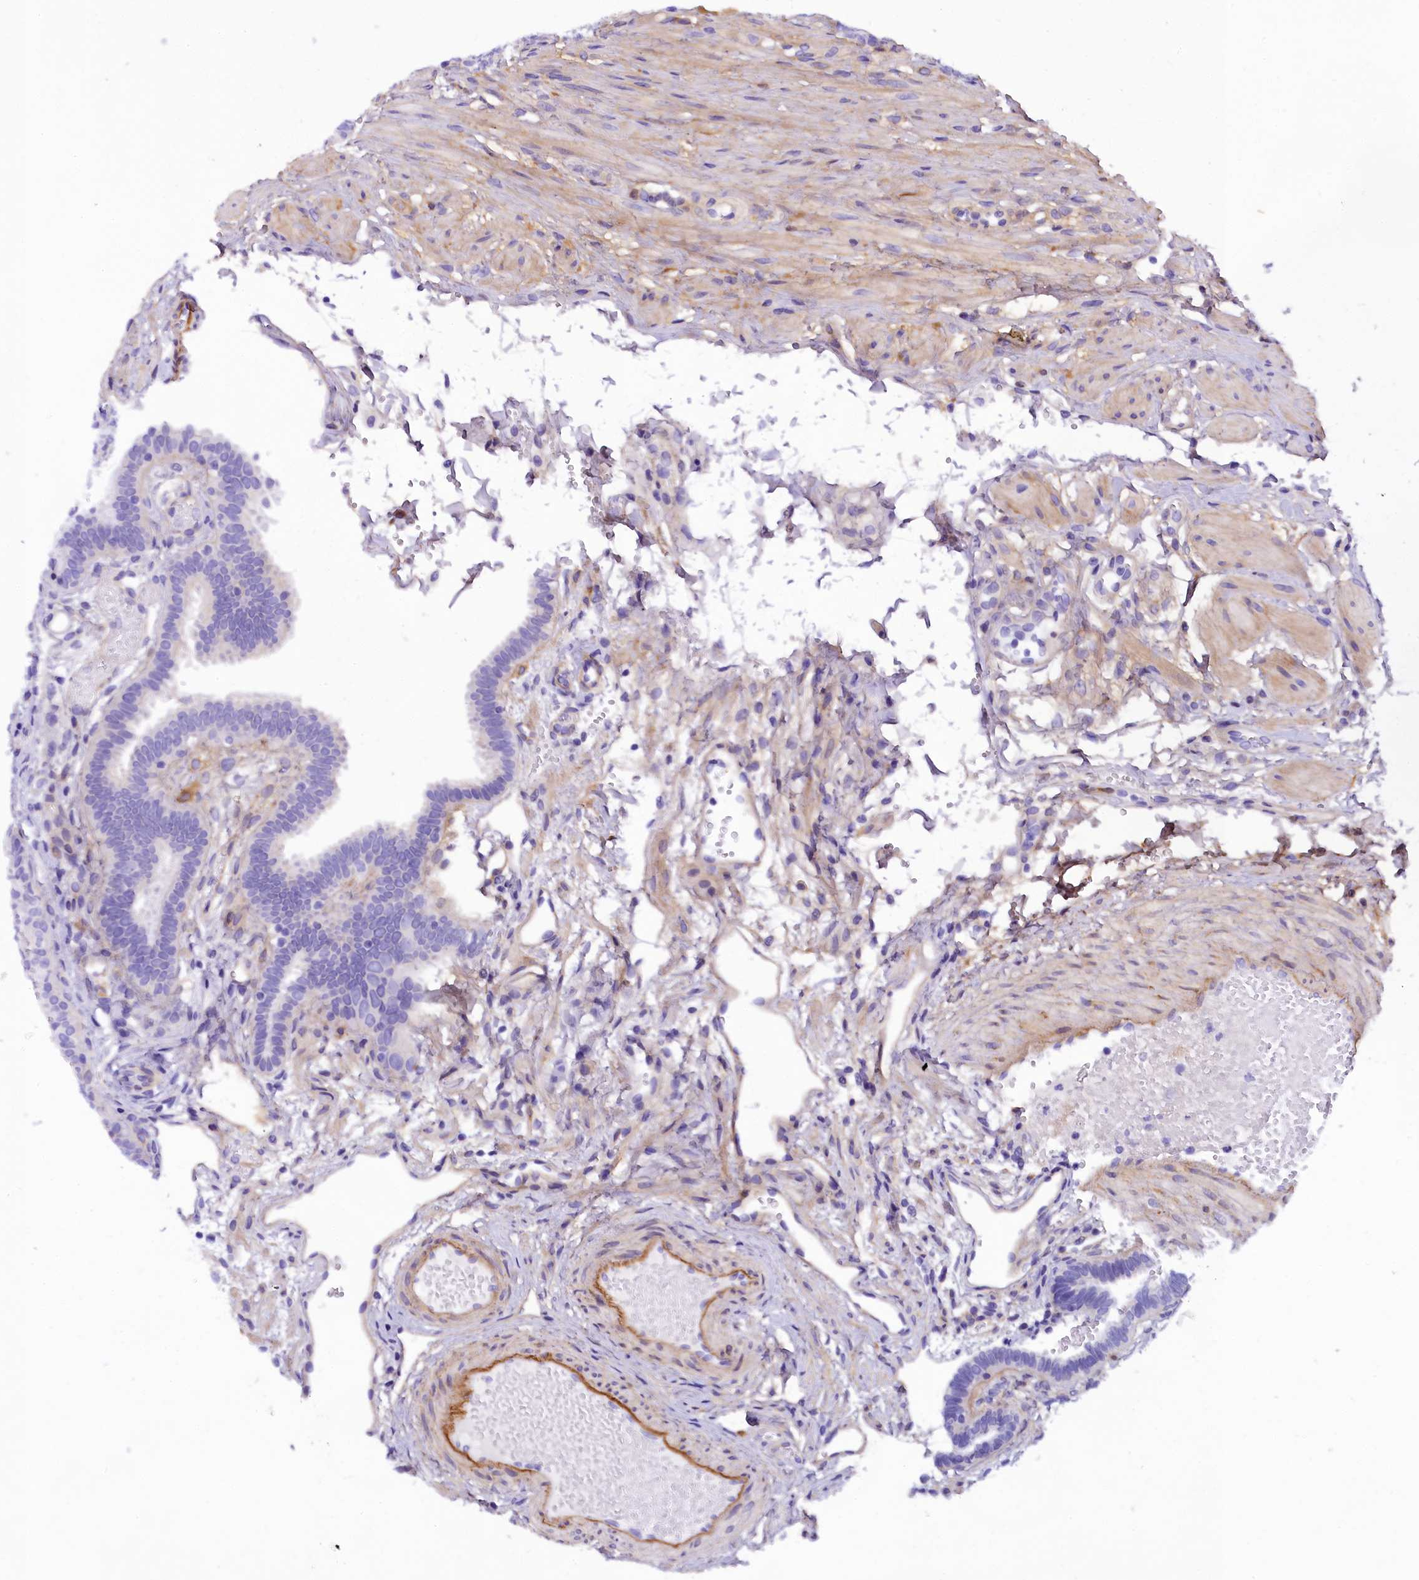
{"staining": {"intensity": "weak", "quantity": "25%-75%", "location": "cytoplasmic/membranous"}, "tissue": "fallopian tube", "cell_type": "Glandular cells", "image_type": "normal", "snomed": [{"axis": "morphology", "description": "Normal tissue, NOS"}, {"axis": "topography", "description": "Fallopian tube"}], "caption": "A high-resolution photomicrograph shows IHC staining of normal fallopian tube, which displays weak cytoplasmic/membranous staining in approximately 25%-75% of glandular cells.", "gene": "SOD3", "patient": {"sex": "female", "age": 37}}